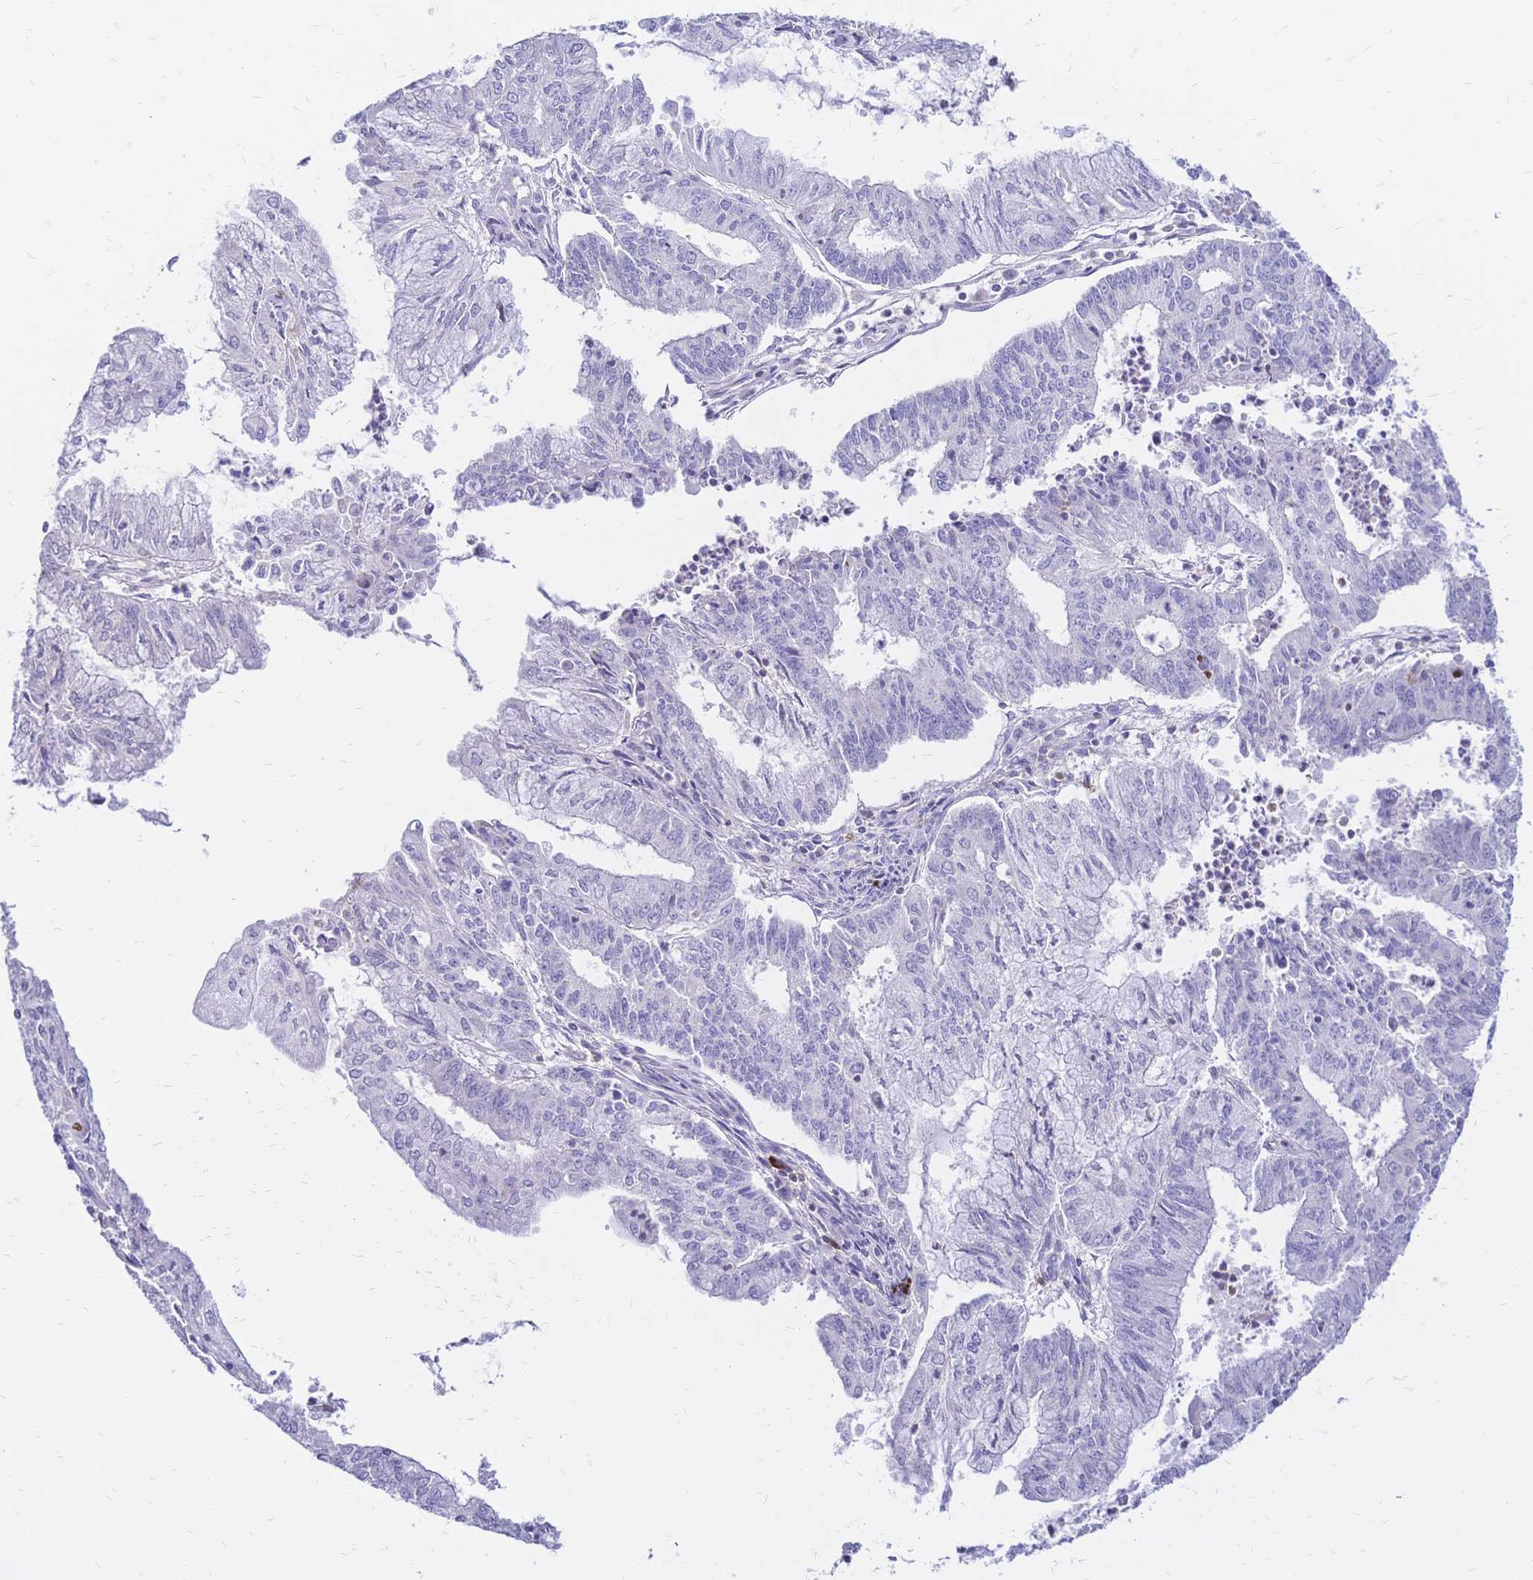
{"staining": {"intensity": "negative", "quantity": "none", "location": "none"}, "tissue": "endometrial cancer", "cell_type": "Tumor cells", "image_type": "cancer", "snomed": [{"axis": "morphology", "description": "Adenocarcinoma, NOS"}, {"axis": "topography", "description": "Endometrium"}], "caption": "Endometrial cancer (adenocarcinoma) was stained to show a protein in brown. There is no significant expression in tumor cells.", "gene": "IL2RA", "patient": {"sex": "female", "age": 61}}